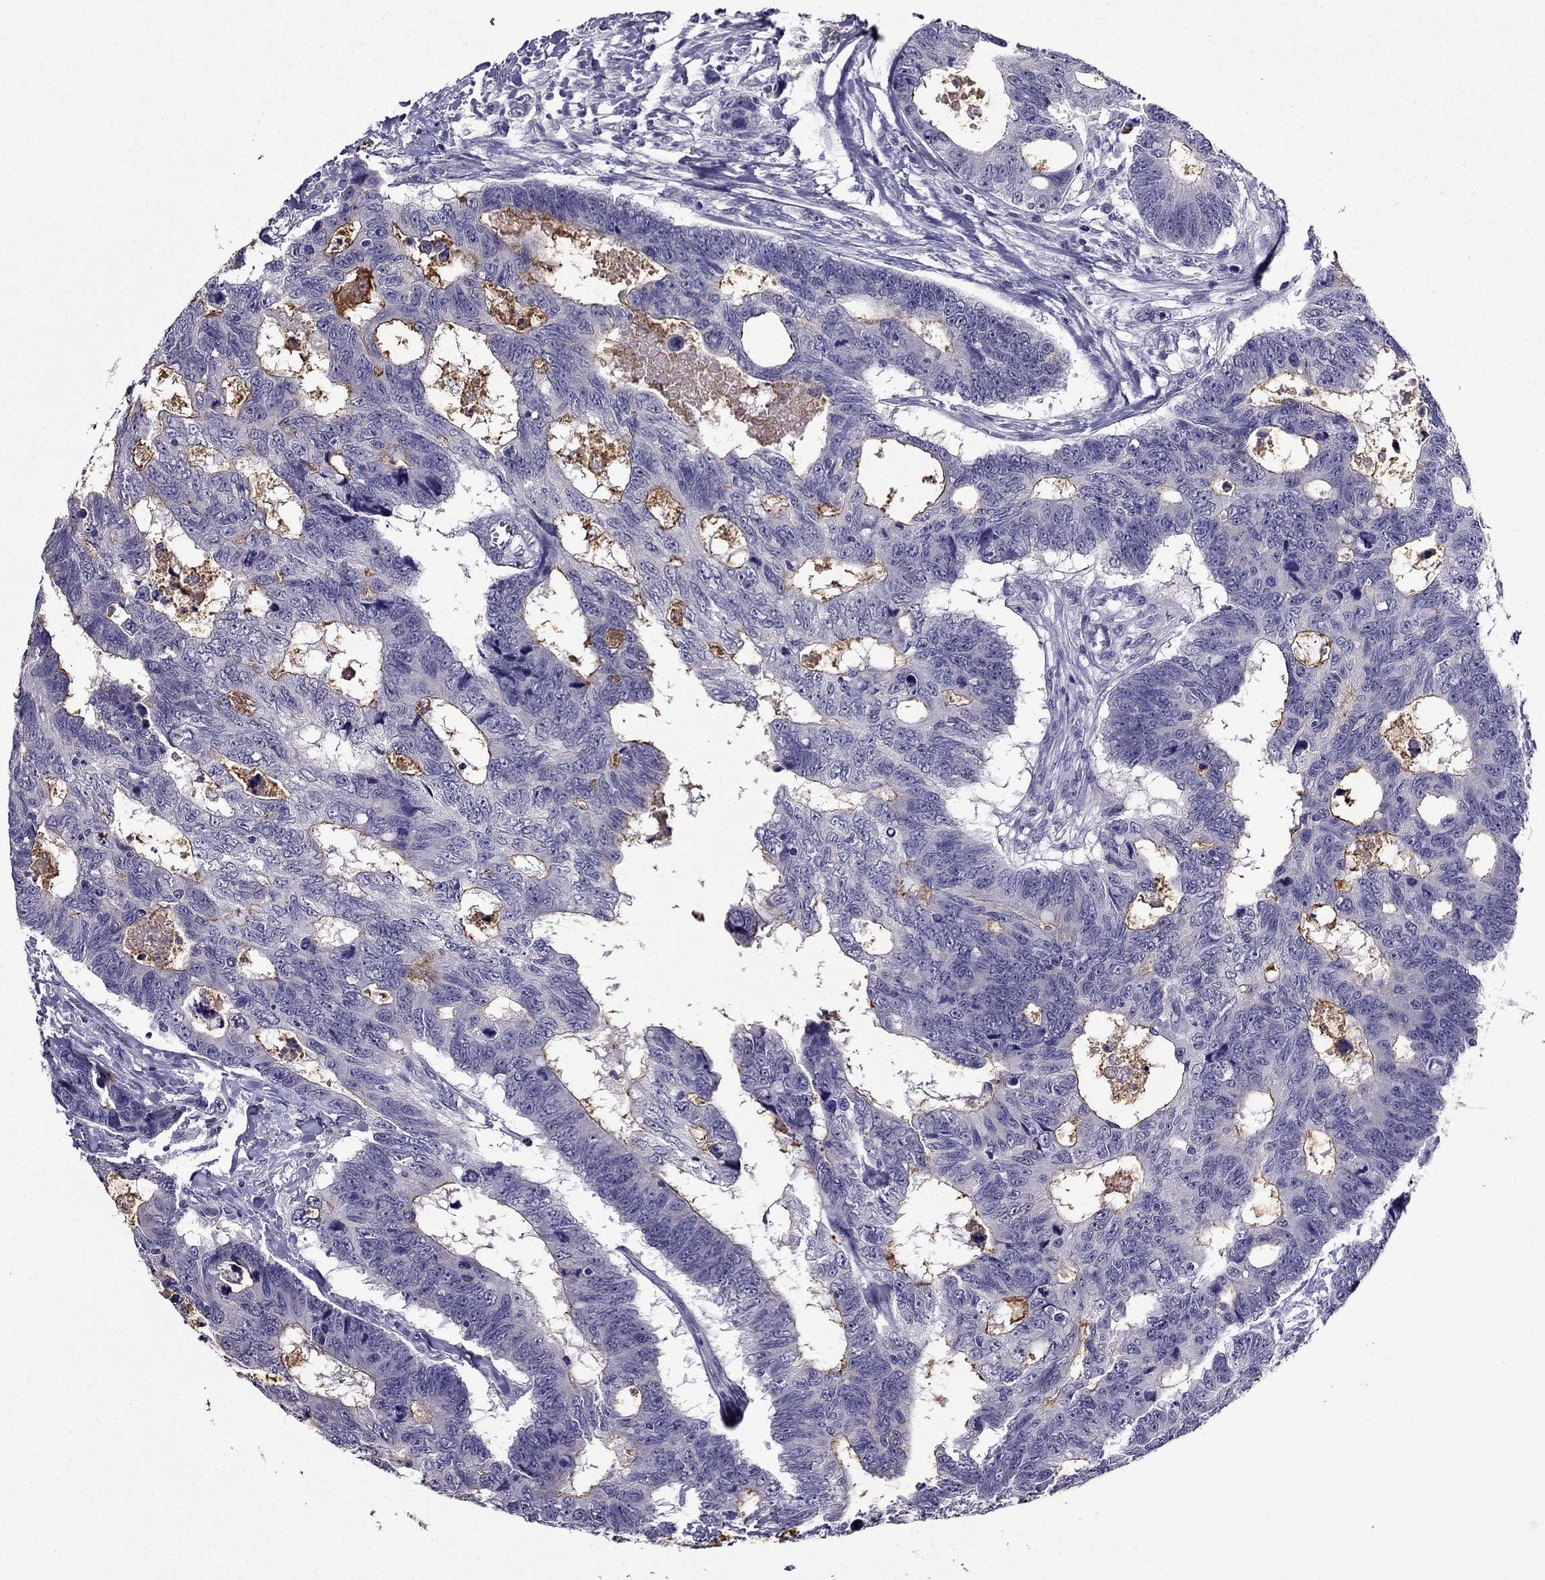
{"staining": {"intensity": "moderate", "quantity": "<25%", "location": "cytoplasmic/membranous"}, "tissue": "colorectal cancer", "cell_type": "Tumor cells", "image_type": "cancer", "snomed": [{"axis": "morphology", "description": "Adenocarcinoma, NOS"}, {"axis": "topography", "description": "Colon"}], "caption": "Immunohistochemical staining of colorectal cancer shows low levels of moderate cytoplasmic/membranous protein positivity in approximately <25% of tumor cells.", "gene": "DUSP15", "patient": {"sex": "female", "age": 77}}